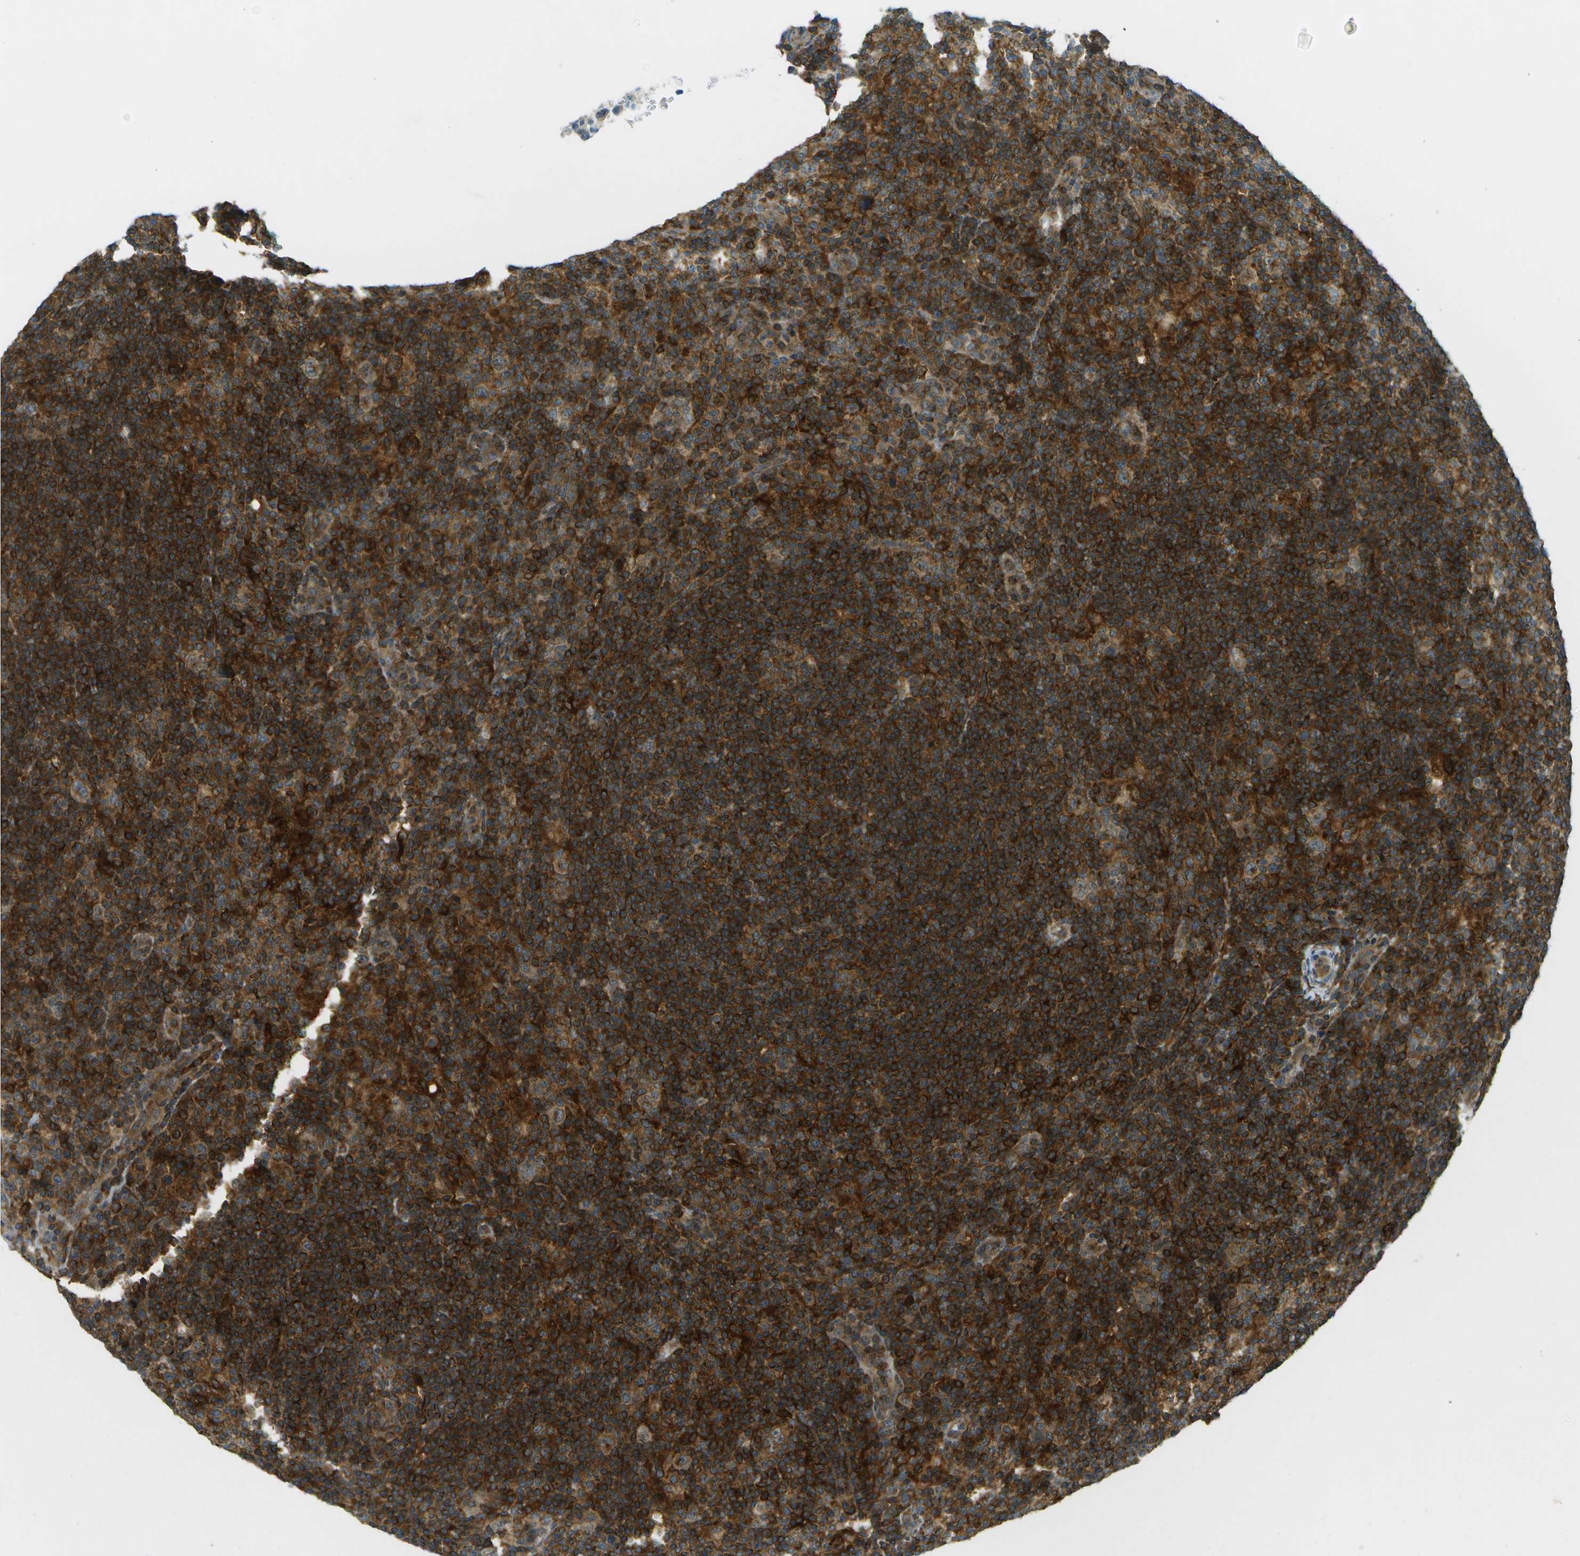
{"staining": {"intensity": "negative", "quantity": "none", "location": "none"}, "tissue": "lymphoma", "cell_type": "Tumor cells", "image_type": "cancer", "snomed": [{"axis": "morphology", "description": "Hodgkin's disease, NOS"}, {"axis": "topography", "description": "Lymph node"}], "caption": "This is an immunohistochemistry (IHC) micrograph of human lymphoma. There is no positivity in tumor cells.", "gene": "TMTC1", "patient": {"sex": "female", "age": 57}}